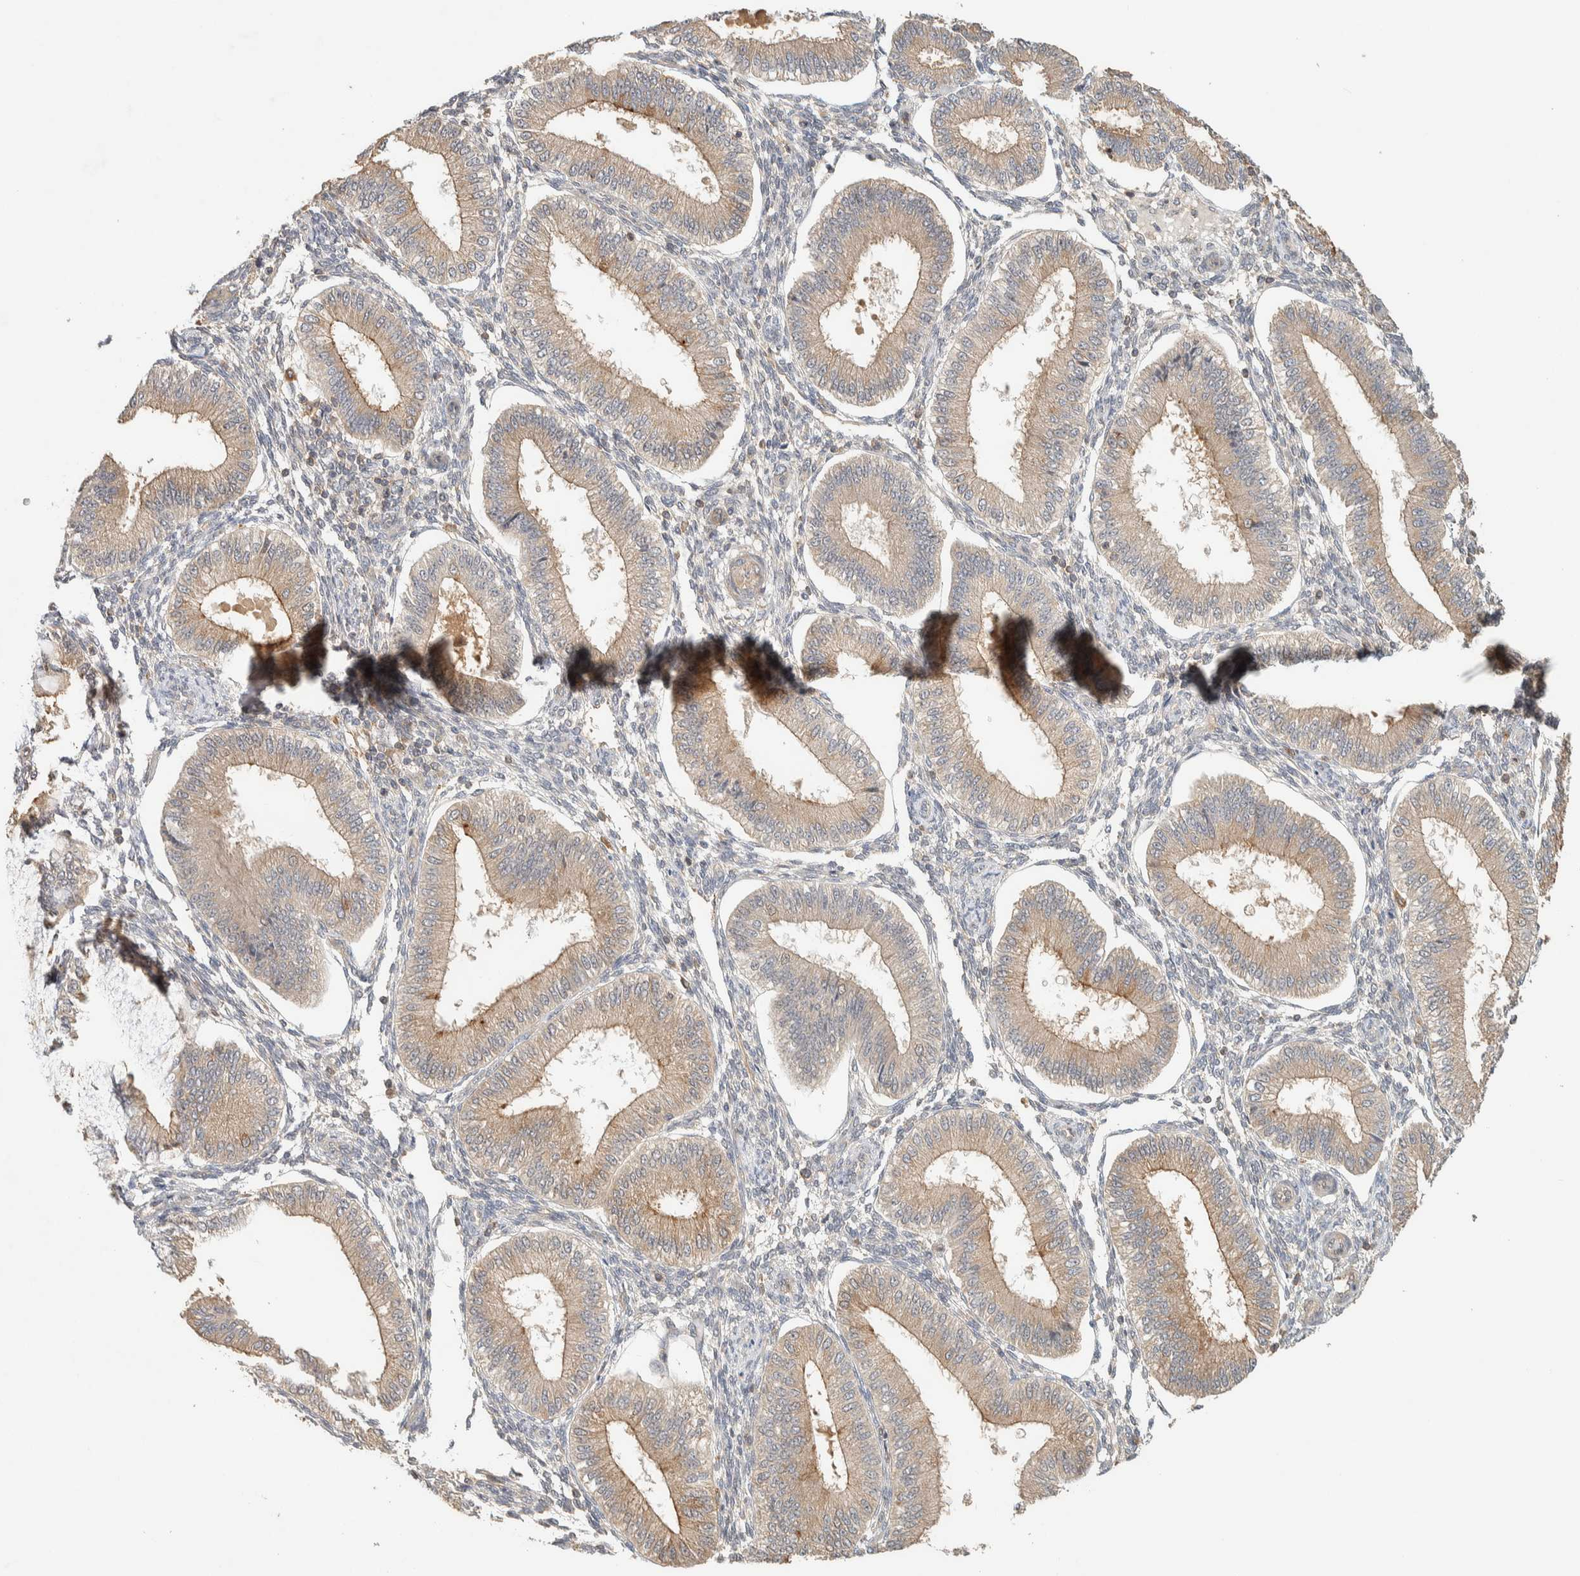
{"staining": {"intensity": "negative", "quantity": "none", "location": "none"}, "tissue": "endometrium", "cell_type": "Cells in endometrial stroma", "image_type": "normal", "snomed": [{"axis": "morphology", "description": "Normal tissue, NOS"}, {"axis": "topography", "description": "Endometrium"}], "caption": "Micrograph shows no significant protein positivity in cells in endometrial stroma of unremarkable endometrium. (IHC, brightfield microscopy, high magnification).", "gene": "RAB11FIP1", "patient": {"sex": "female", "age": 39}}